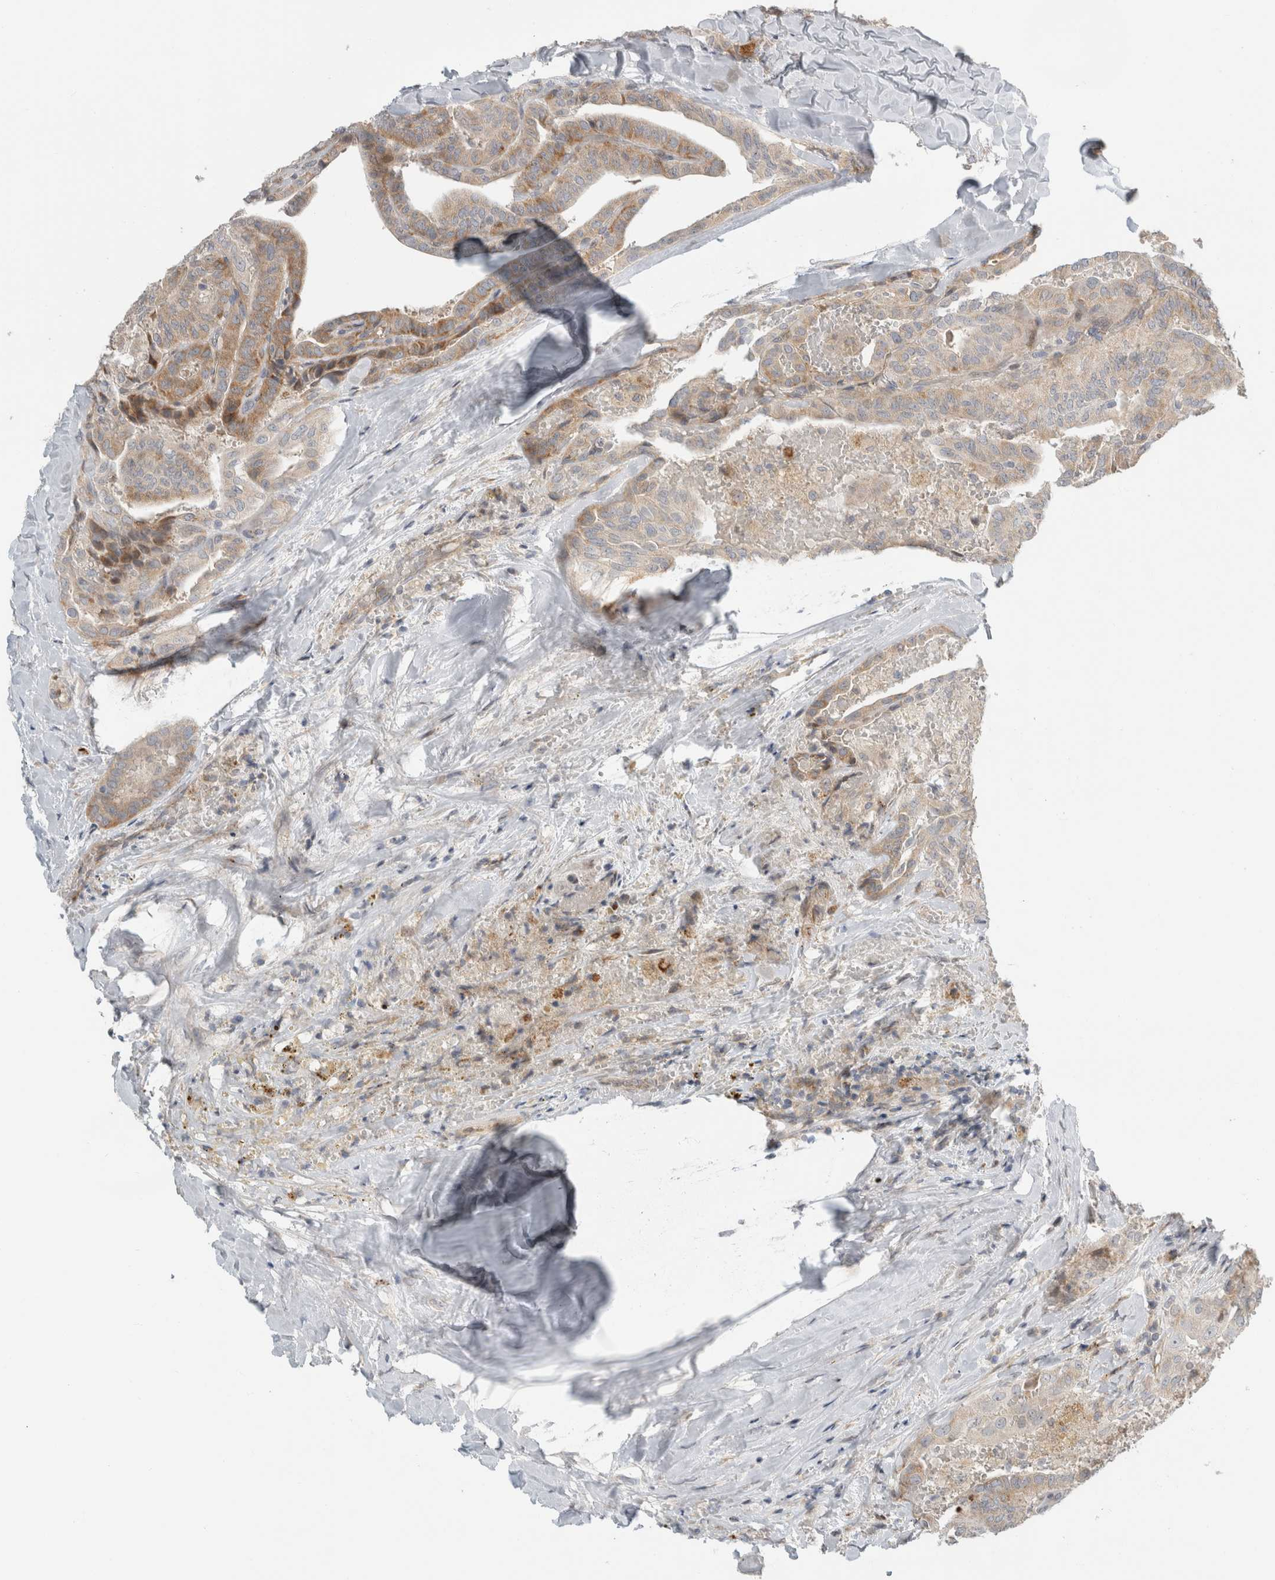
{"staining": {"intensity": "moderate", "quantity": ">75%", "location": "cytoplasmic/membranous"}, "tissue": "thyroid cancer", "cell_type": "Tumor cells", "image_type": "cancer", "snomed": [{"axis": "morphology", "description": "Papillary adenocarcinoma, NOS"}, {"axis": "topography", "description": "Thyroid gland"}], "caption": "Immunohistochemistry staining of papillary adenocarcinoma (thyroid), which shows medium levels of moderate cytoplasmic/membranous staining in about >75% of tumor cells indicating moderate cytoplasmic/membranous protein positivity. The staining was performed using DAB (3,3'-diaminobenzidine) (brown) for protein detection and nuclei were counterstained in hematoxylin (blue).", "gene": "KPNA5", "patient": {"sex": "male", "age": 77}}